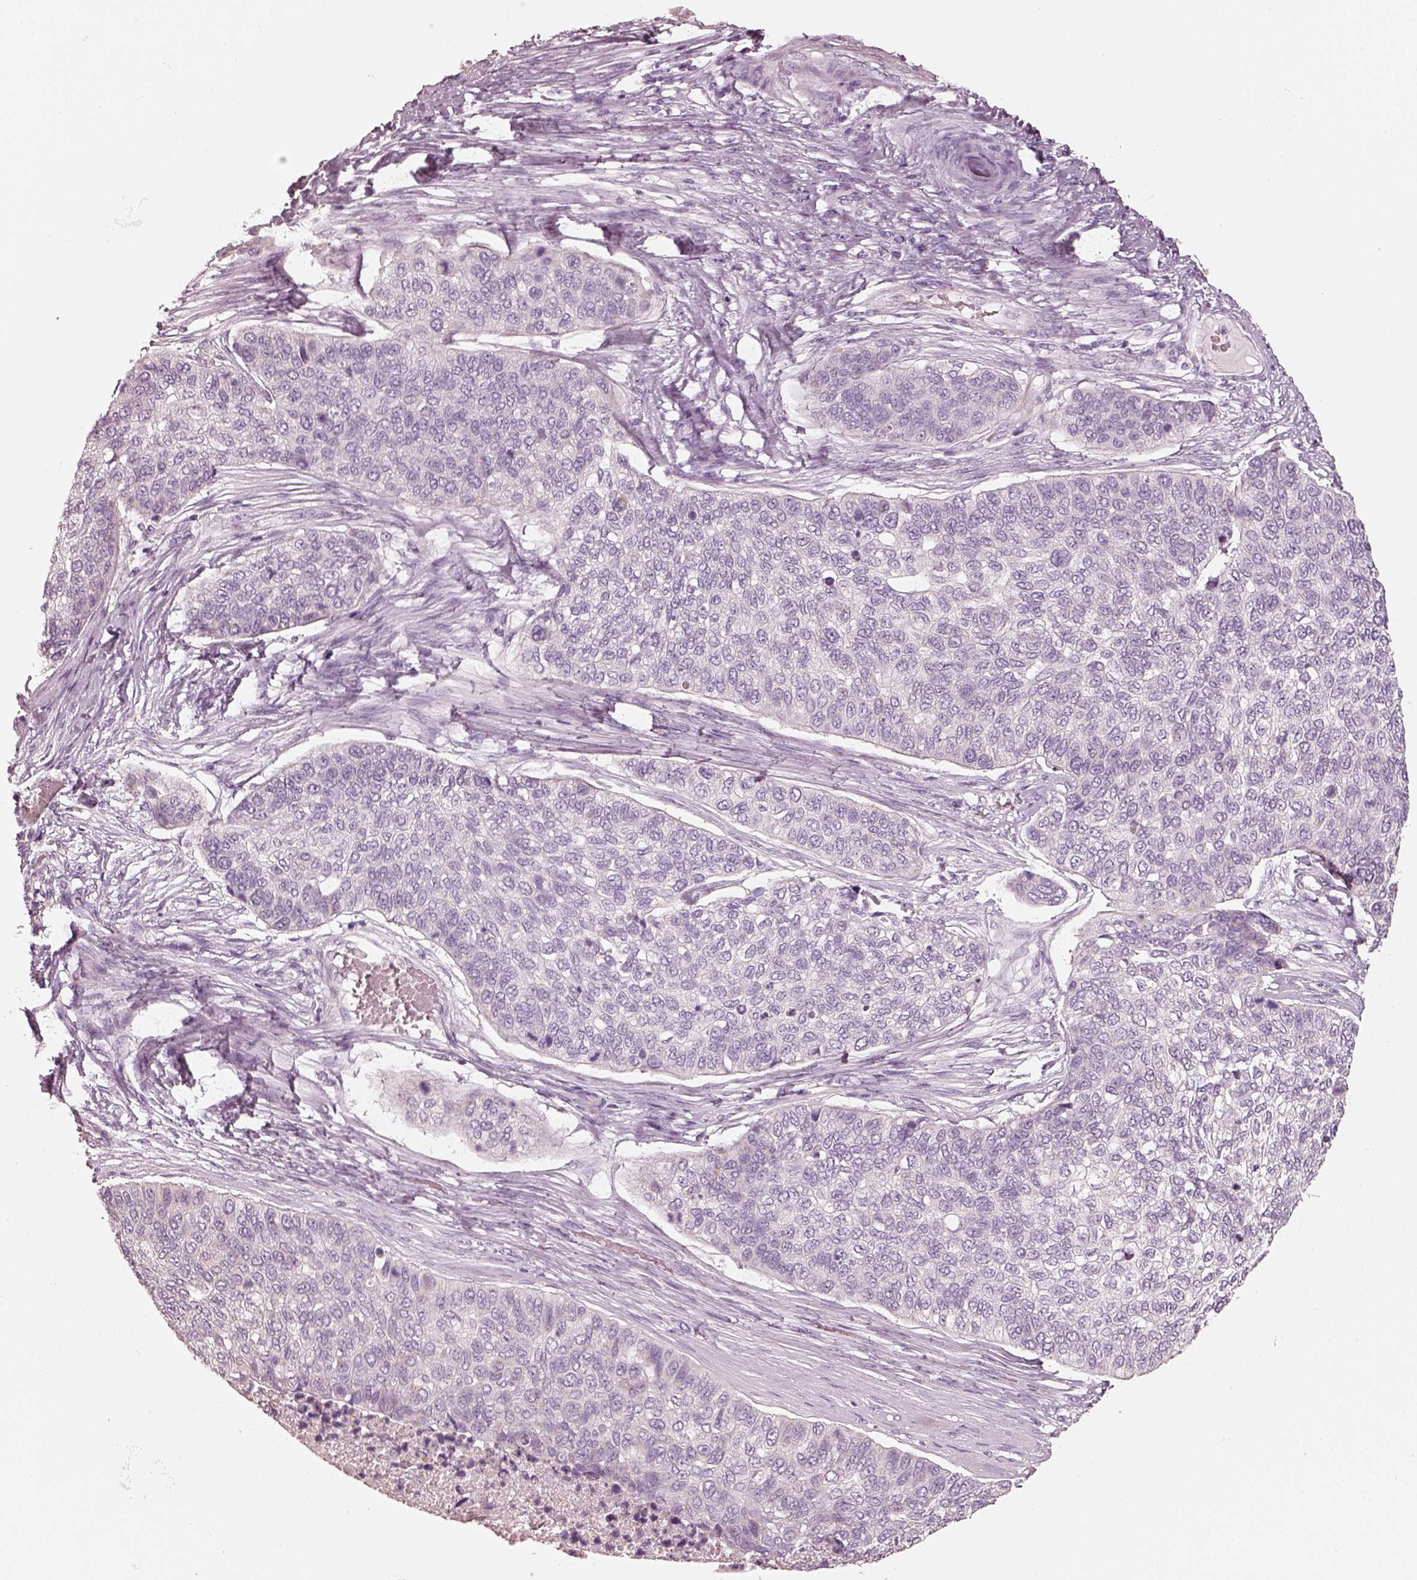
{"staining": {"intensity": "negative", "quantity": "none", "location": "none"}, "tissue": "lung cancer", "cell_type": "Tumor cells", "image_type": "cancer", "snomed": [{"axis": "morphology", "description": "Squamous cell carcinoma, NOS"}, {"axis": "topography", "description": "Lung"}], "caption": "Immunohistochemistry histopathology image of human lung squamous cell carcinoma stained for a protein (brown), which exhibits no positivity in tumor cells.", "gene": "R3HDML", "patient": {"sex": "male", "age": 69}}